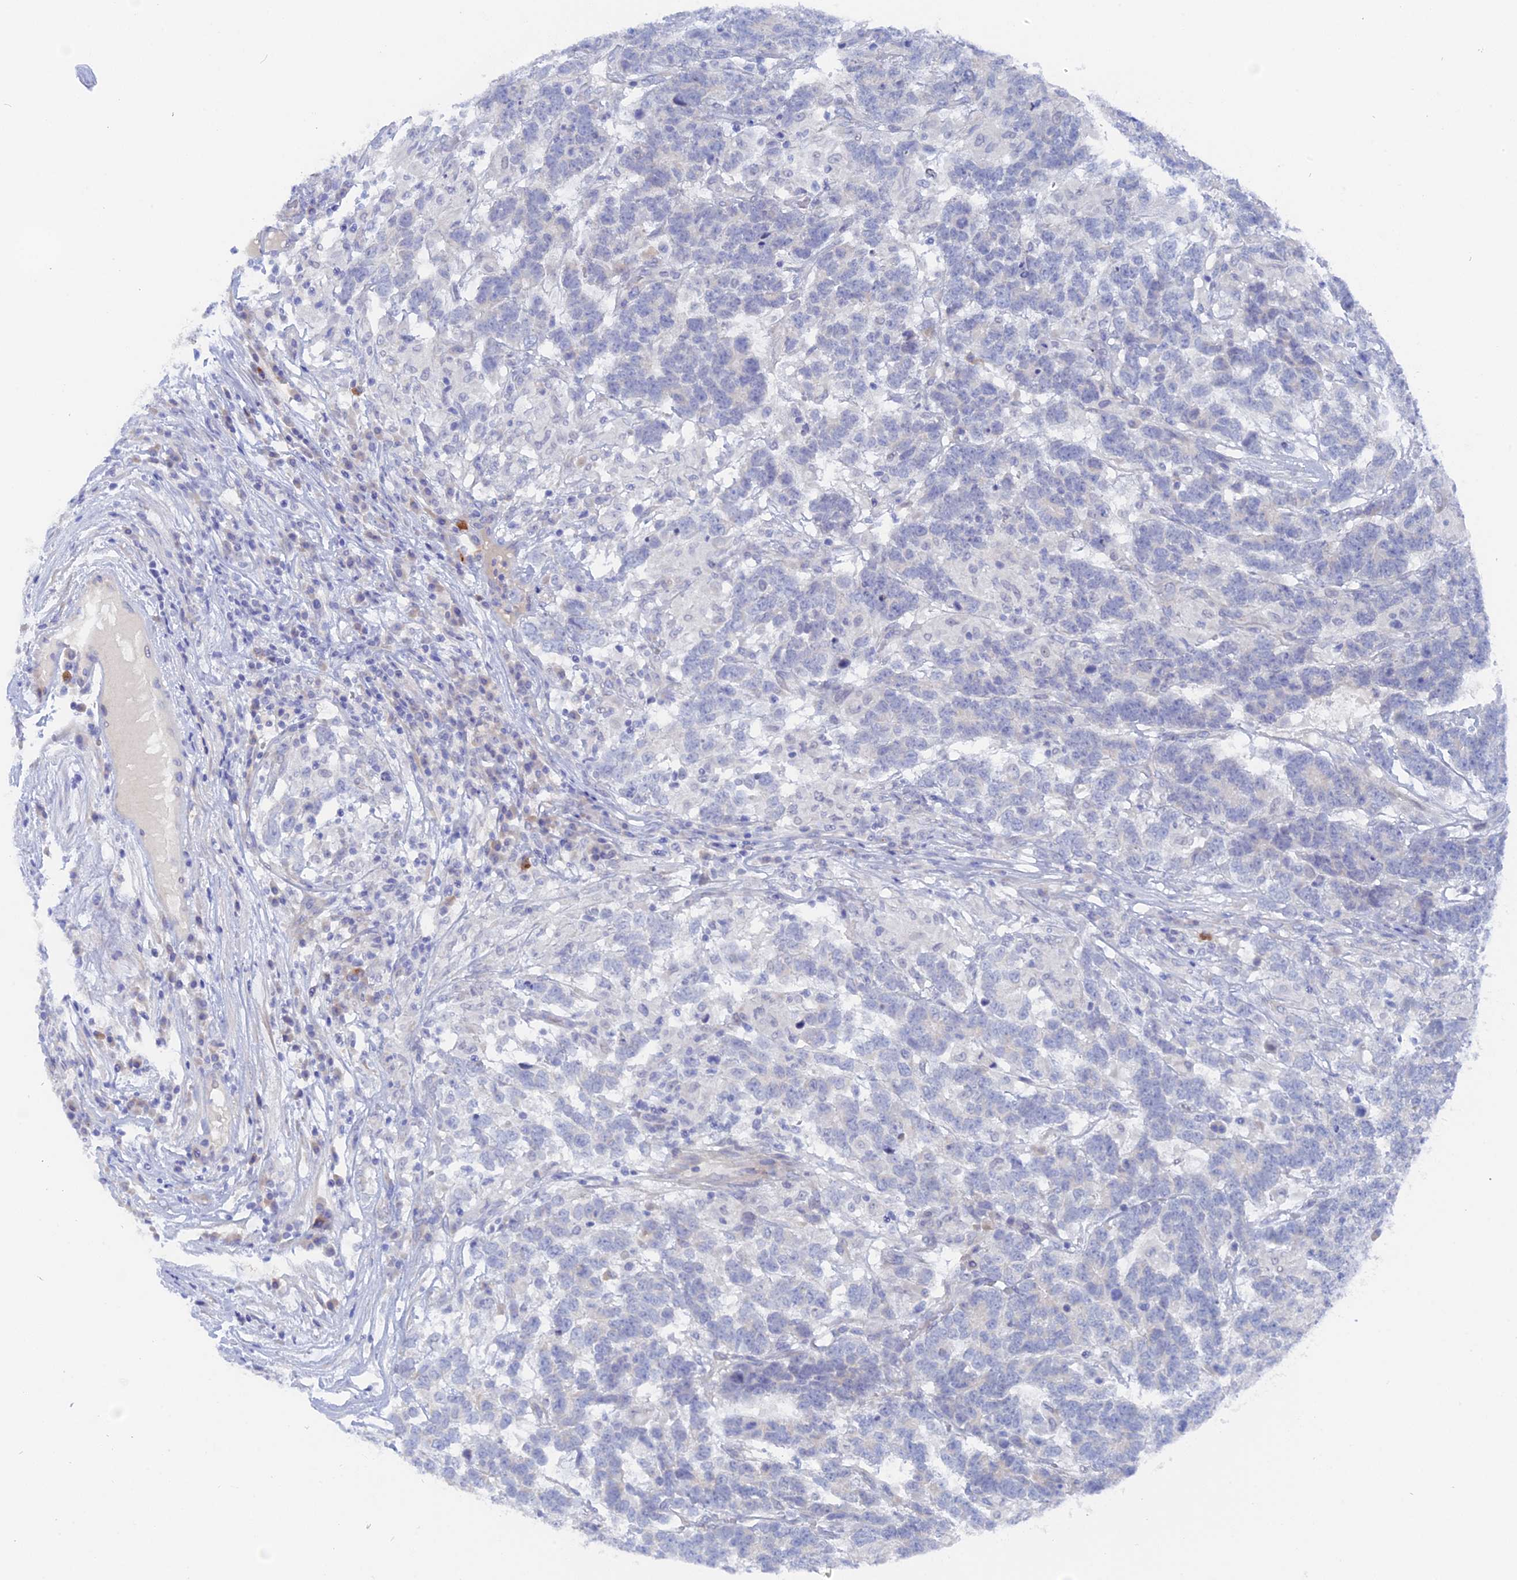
{"staining": {"intensity": "negative", "quantity": "none", "location": "none"}, "tissue": "testis cancer", "cell_type": "Tumor cells", "image_type": "cancer", "snomed": [{"axis": "morphology", "description": "Carcinoma, Embryonal, NOS"}, {"axis": "topography", "description": "Testis"}], "caption": "The image exhibits no significant expression in tumor cells of testis embryonal carcinoma. Nuclei are stained in blue.", "gene": "DACT3", "patient": {"sex": "male", "age": 26}}